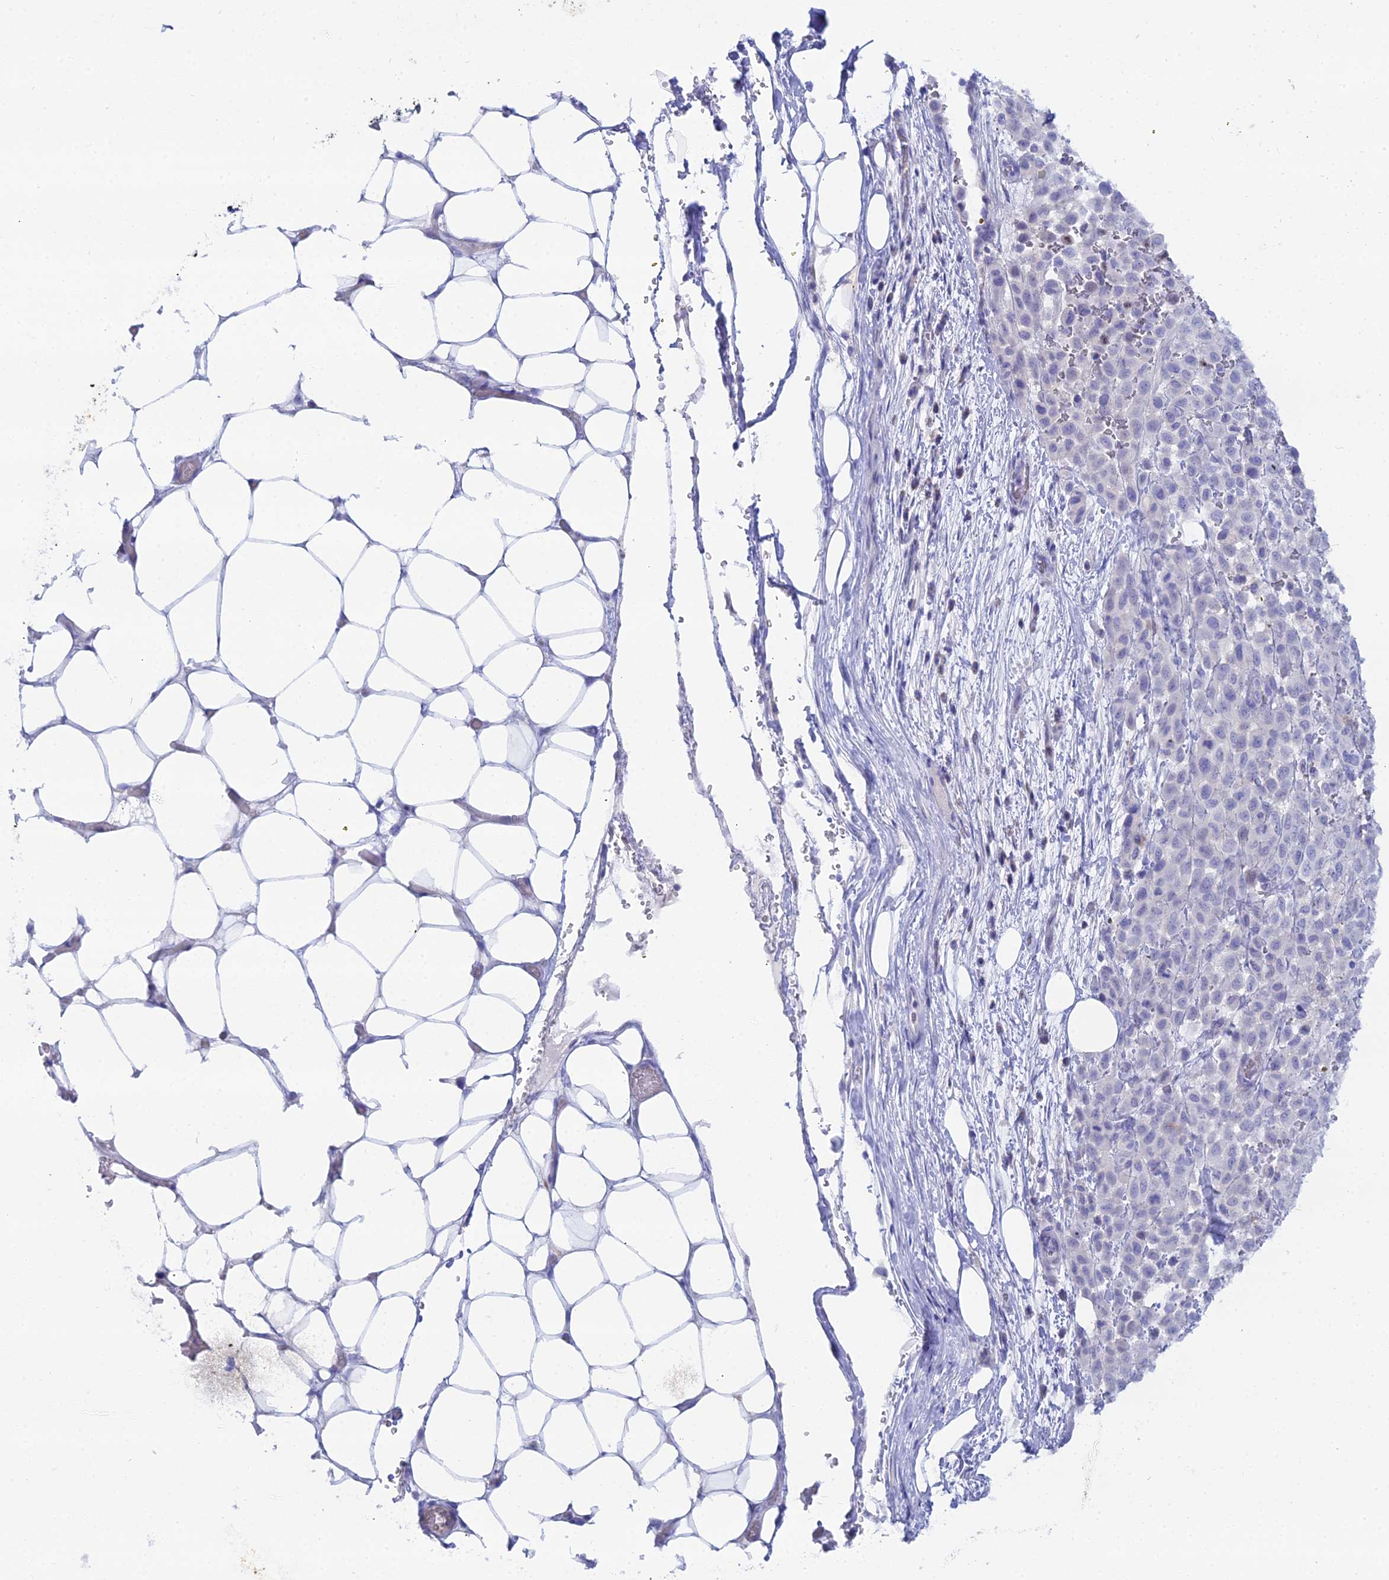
{"staining": {"intensity": "negative", "quantity": "none", "location": "none"}, "tissue": "melanoma", "cell_type": "Tumor cells", "image_type": "cancer", "snomed": [{"axis": "morphology", "description": "Malignant melanoma, Metastatic site"}, {"axis": "topography", "description": "Skin"}], "caption": "Malignant melanoma (metastatic site) stained for a protein using immunohistochemistry exhibits no staining tumor cells.", "gene": "DHX34", "patient": {"sex": "female", "age": 81}}